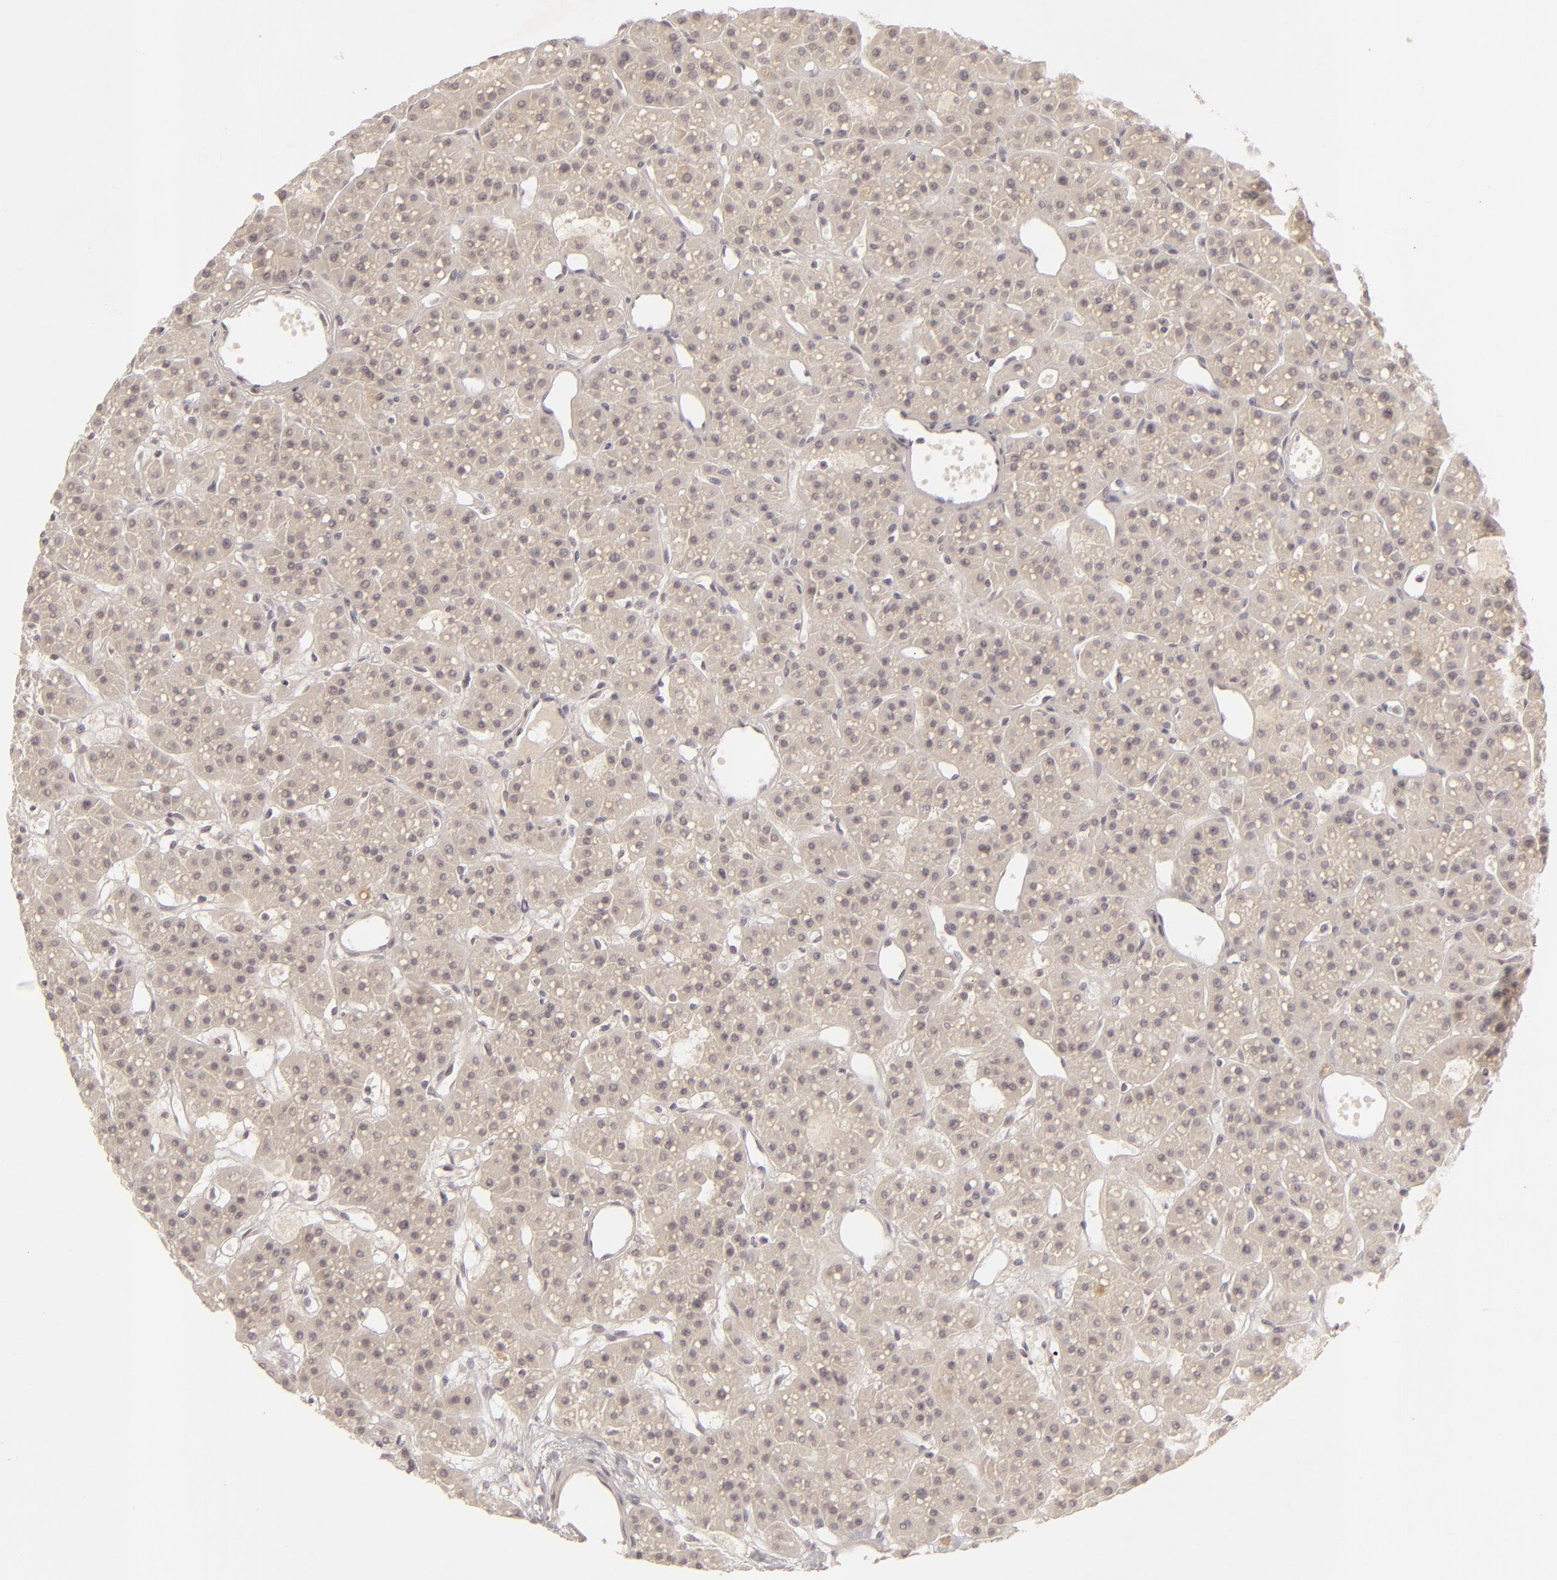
{"staining": {"intensity": "weak", "quantity": ">75%", "location": "cytoplasmic/membranous"}, "tissue": "parathyroid gland", "cell_type": "Glandular cells", "image_type": "normal", "snomed": [{"axis": "morphology", "description": "Normal tissue, NOS"}, {"axis": "topography", "description": "Parathyroid gland"}], "caption": "DAB immunohistochemical staining of unremarkable human parathyroid gland demonstrates weak cytoplasmic/membranous protein staining in about >75% of glandular cells.", "gene": "FEN1", "patient": {"sex": "female", "age": 76}}